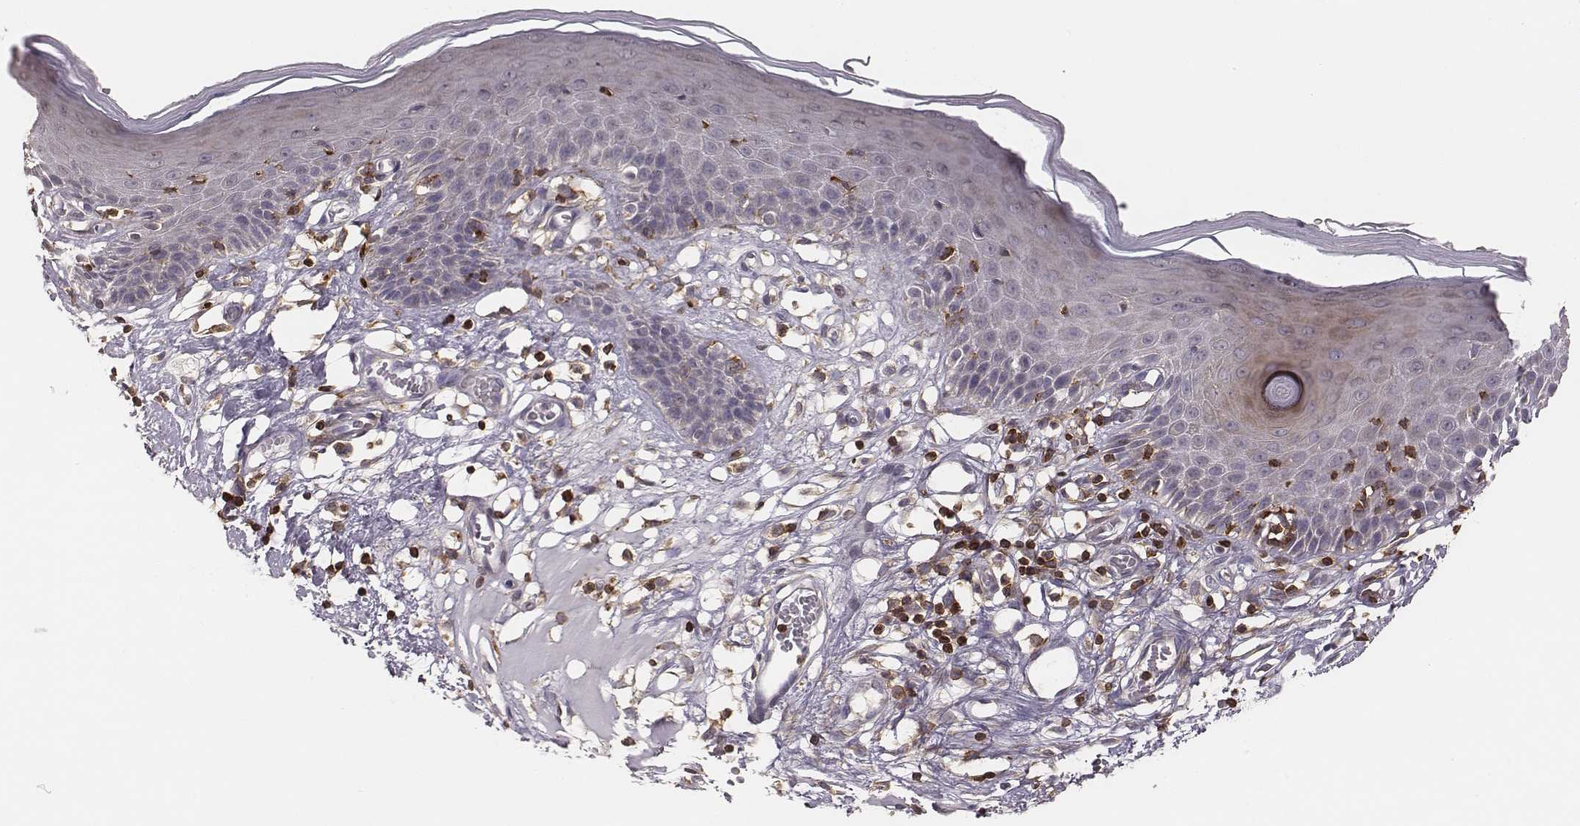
{"staining": {"intensity": "negative", "quantity": "none", "location": "none"}, "tissue": "skin", "cell_type": "Epidermal cells", "image_type": "normal", "snomed": [{"axis": "morphology", "description": "Normal tissue, NOS"}, {"axis": "topography", "description": "Vulva"}], "caption": "A high-resolution photomicrograph shows immunohistochemistry staining of benign skin, which demonstrates no significant positivity in epidermal cells.", "gene": "PILRA", "patient": {"sex": "female", "age": 68}}